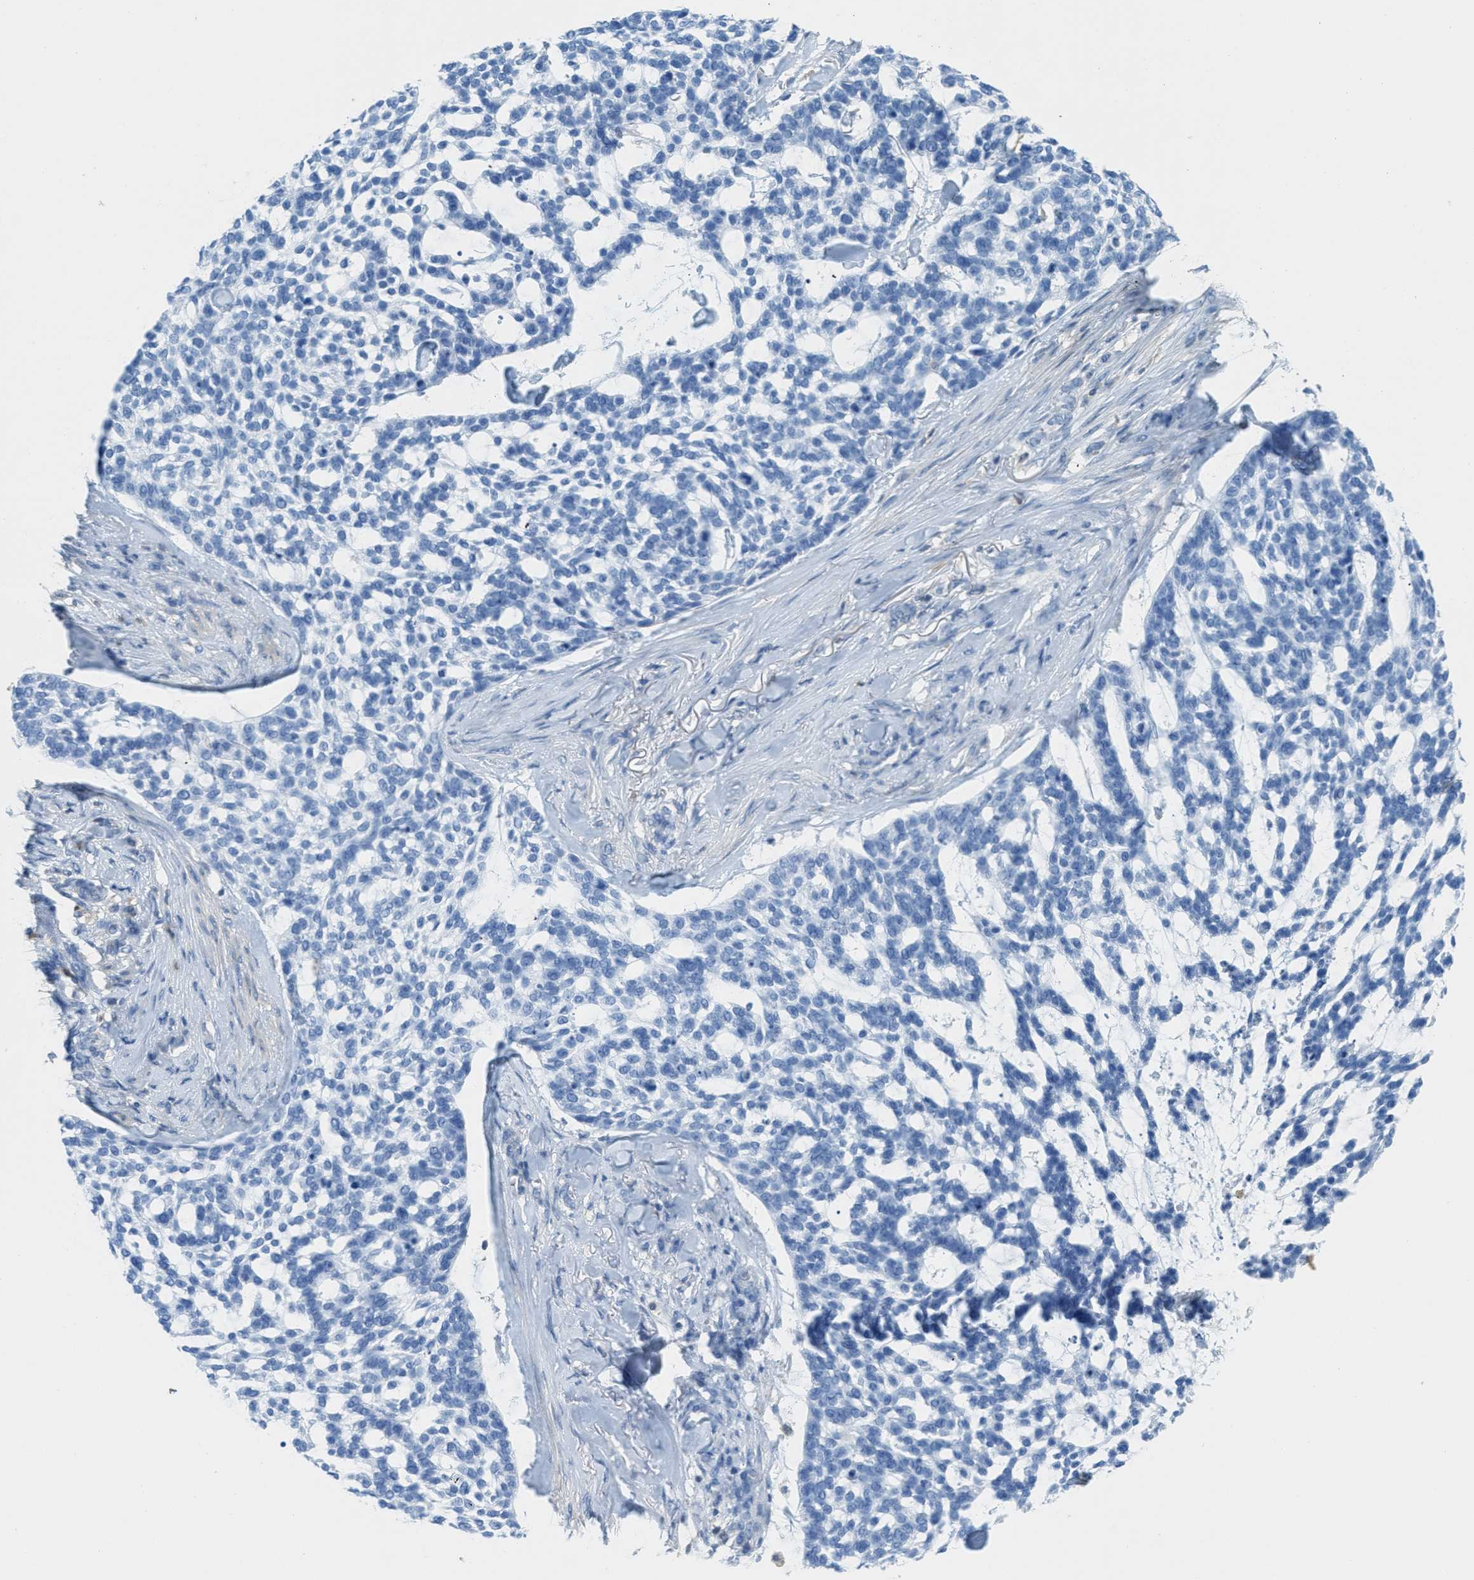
{"staining": {"intensity": "negative", "quantity": "none", "location": "none"}, "tissue": "skin cancer", "cell_type": "Tumor cells", "image_type": "cancer", "snomed": [{"axis": "morphology", "description": "Basal cell carcinoma"}, {"axis": "topography", "description": "Skin"}], "caption": "DAB (3,3'-diaminobenzidine) immunohistochemical staining of skin cancer (basal cell carcinoma) demonstrates no significant expression in tumor cells.", "gene": "SERPINB1", "patient": {"sex": "female", "age": 64}}